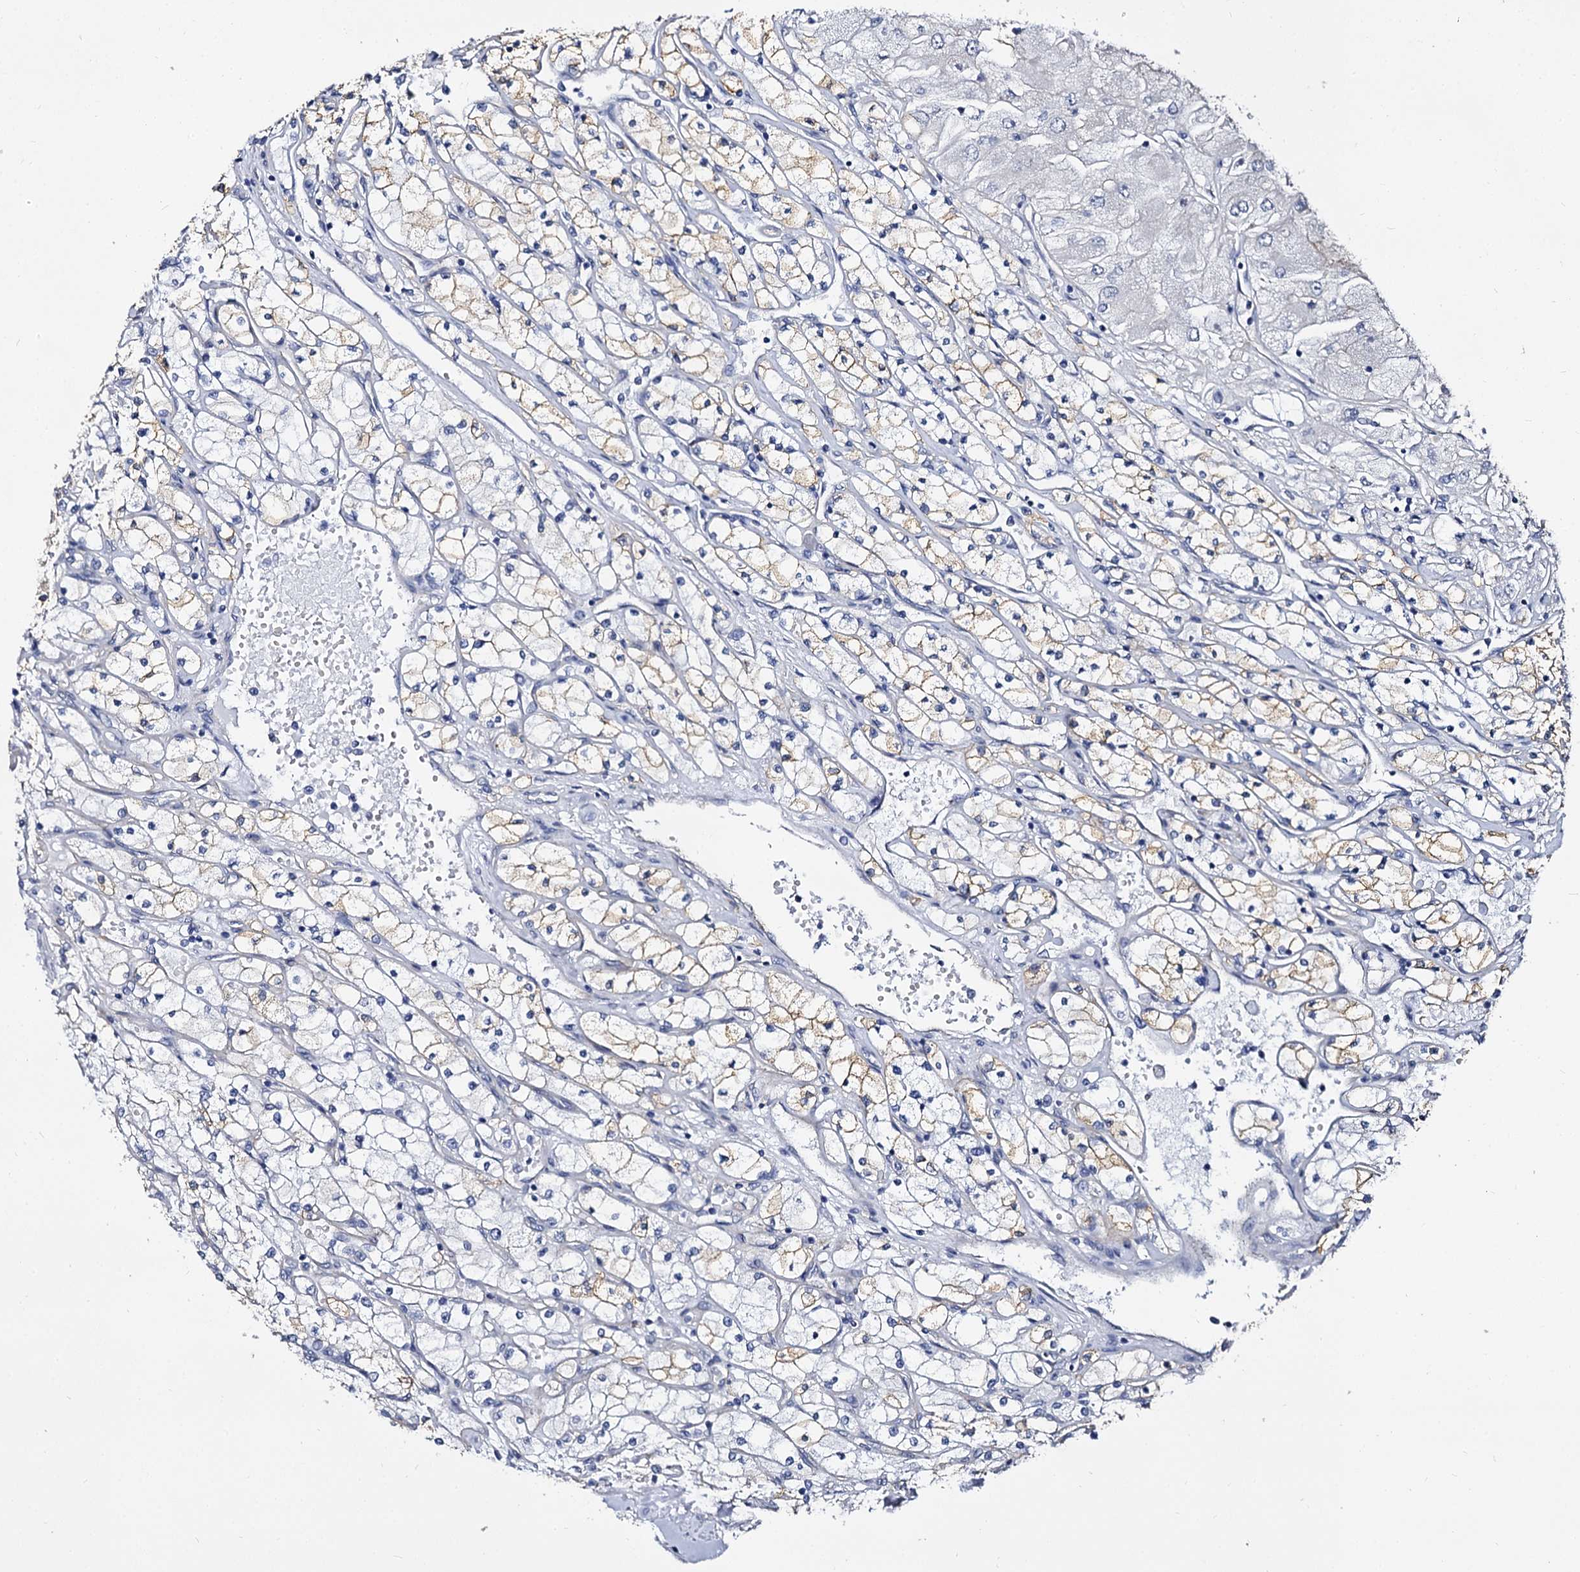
{"staining": {"intensity": "weak", "quantity": "25%-75%", "location": "cytoplasmic/membranous"}, "tissue": "renal cancer", "cell_type": "Tumor cells", "image_type": "cancer", "snomed": [{"axis": "morphology", "description": "Adenocarcinoma, NOS"}, {"axis": "topography", "description": "Kidney"}], "caption": "Protein staining of adenocarcinoma (renal) tissue demonstrates weak cytoplasmic/membranous staining in about 25%-75% of tumor cells. The staining was performed using DAB (3,3'-diaminobenzidine), with brown indicating positive protein expression. Nuclei are stained blue with hematoxylin.", "gene": "CBFB", "patient": {"sex": "male", "age": 80}}